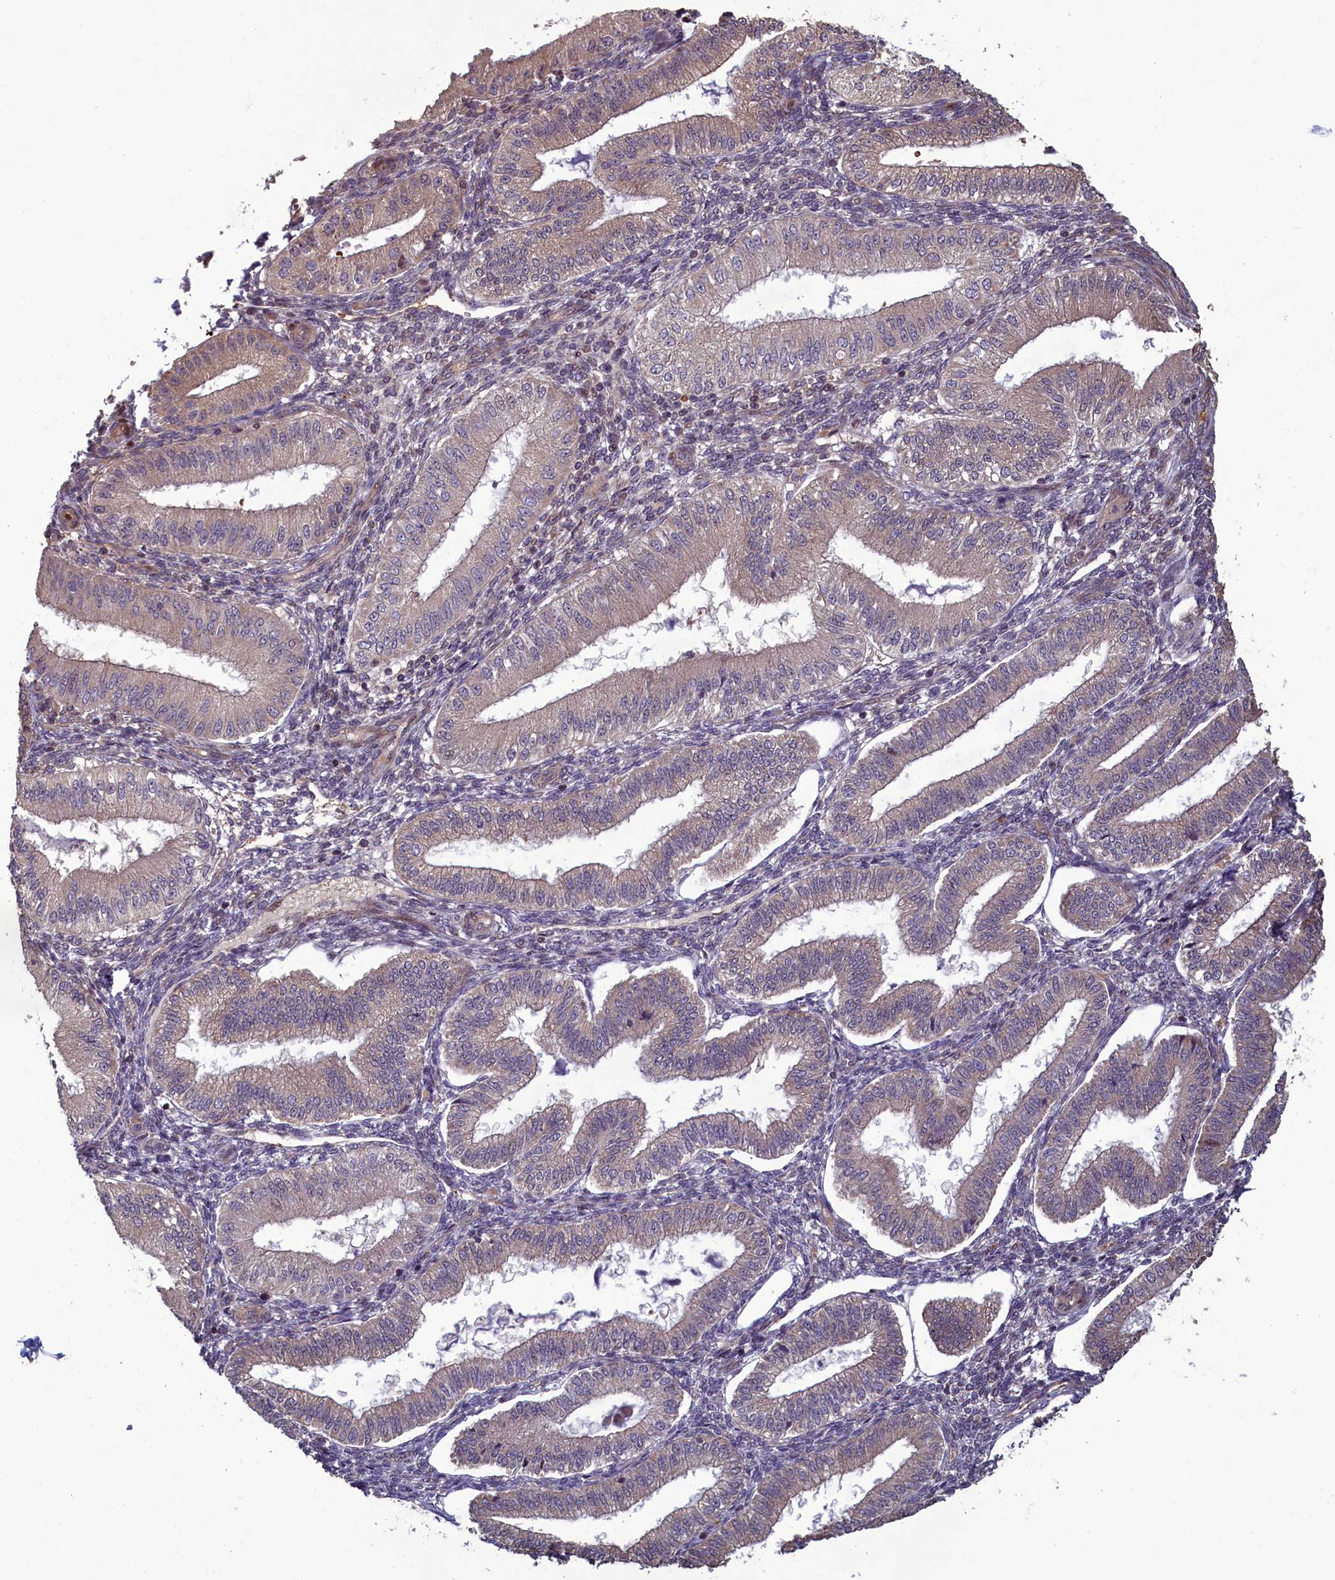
{"staining": {"intensity": "weak", "quantity": "25%-75%", "location": "cytoplasmic/membranous"}, "tissue": "endometrium", "cell_type": "Cells in endometrial stroma", "image_type": "normal", "snomed": [{"axis": "morphology", "description": "Normal tissue, NOS"}, {"axis": "topography", "description": "Endometrium"}], "caption": "Weak cytoplasmic/membranous protein staining is appreciated in about 25%-75% of cells in endometrial stroma in endometrium. (brown staining indicates protein expression, while blue staining denotes nuclei).", "gene": "CIAO2B", "patient": {"sex": "female", "age": 39}}